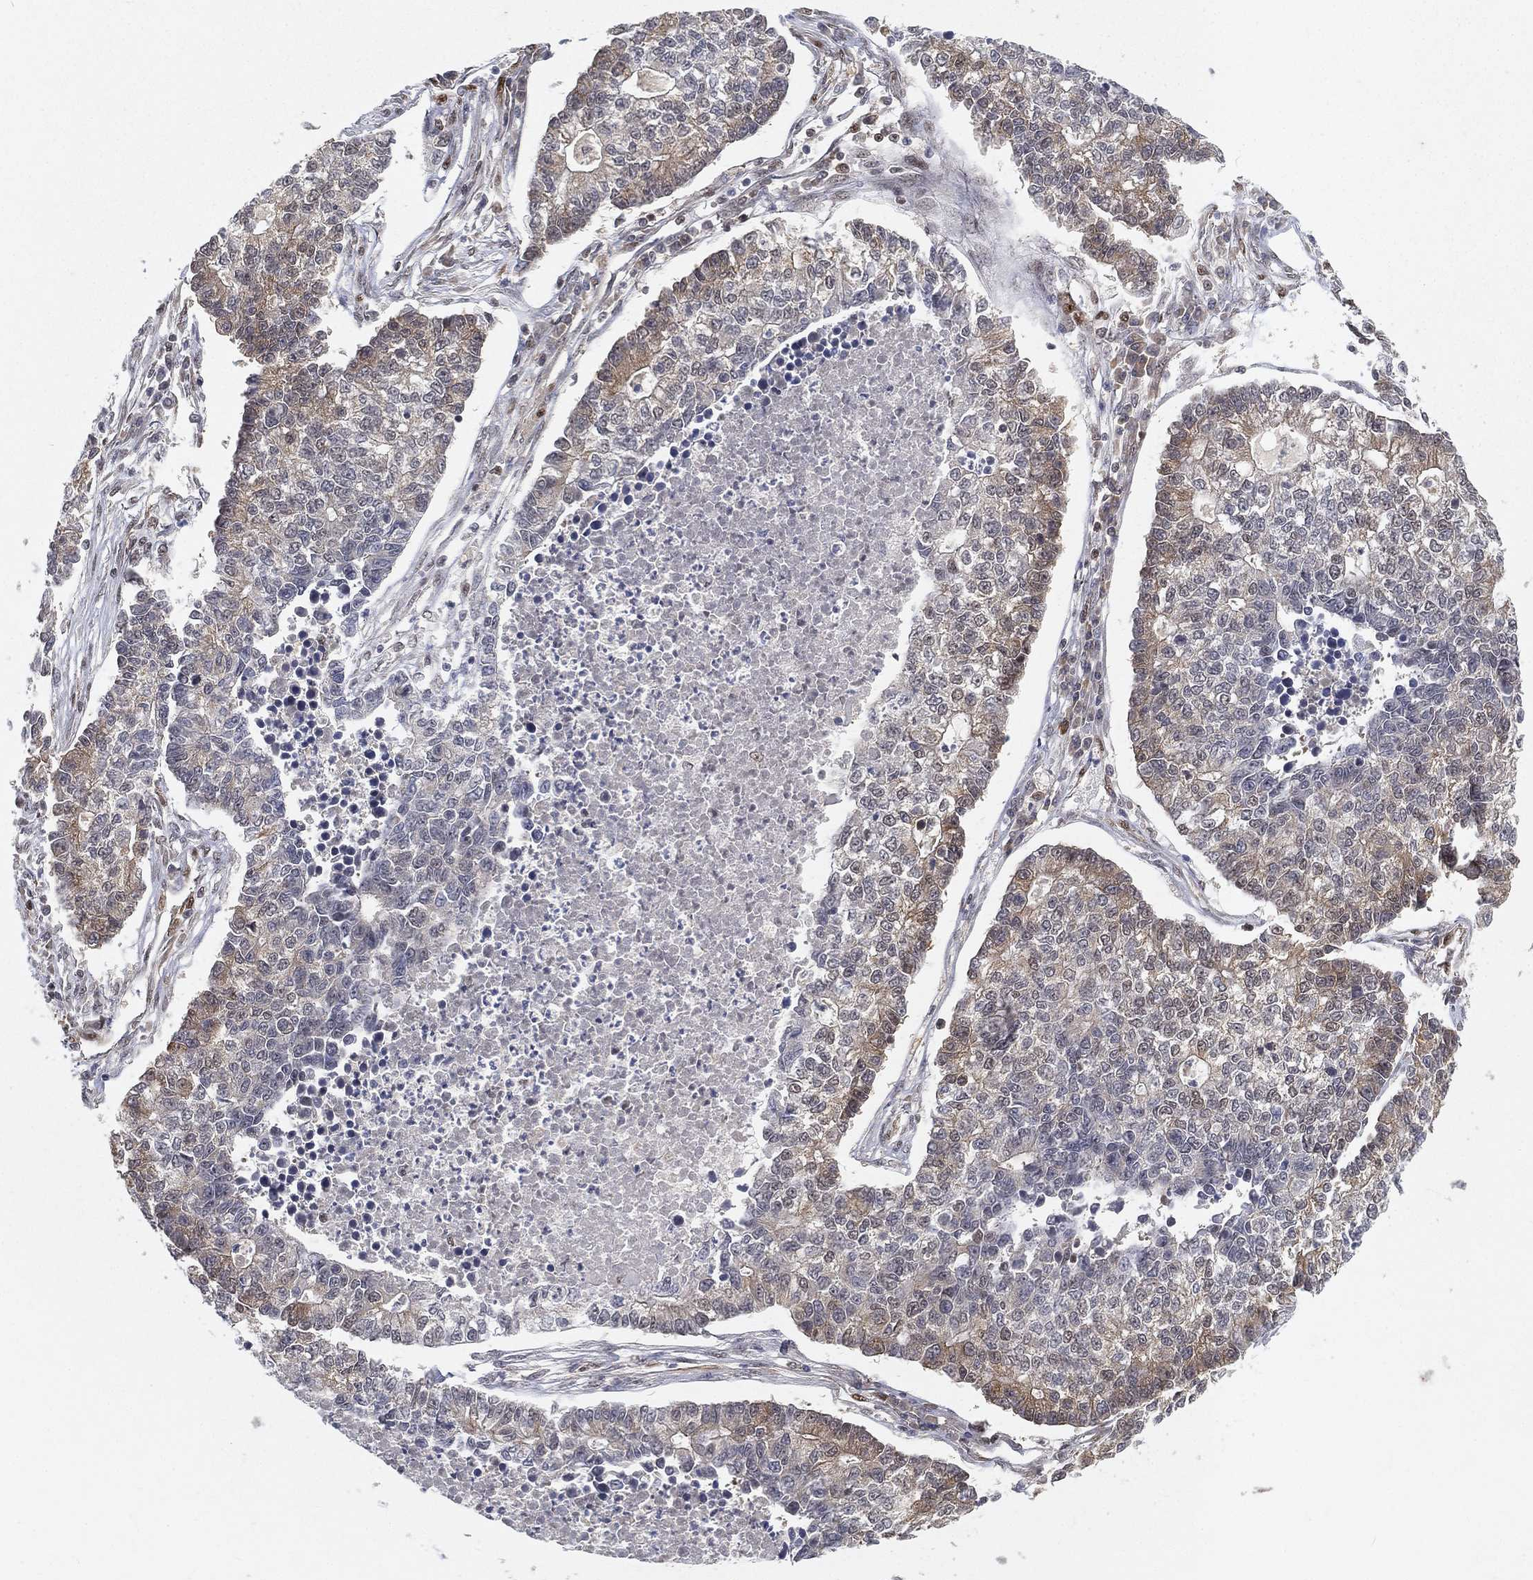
{"staining": {"intensity": "weak", "quantity": "<25%", "location": "cytoplasmic/membranous"}, "tissue": "lung cancer", "cell_type": "Tumor cells", "image_type": "cancer", "snomed": [{"axis": "morphology", "description": "Adenocarcinoma, NOS"}, {"axis": "topography", "description": "Lung"}], "caption": "The image reveals no significant expression in tumor cells of lung adenocarcinoma.", "gene": "CRTC3", "patient": {"sex": "male", "age": 57}}